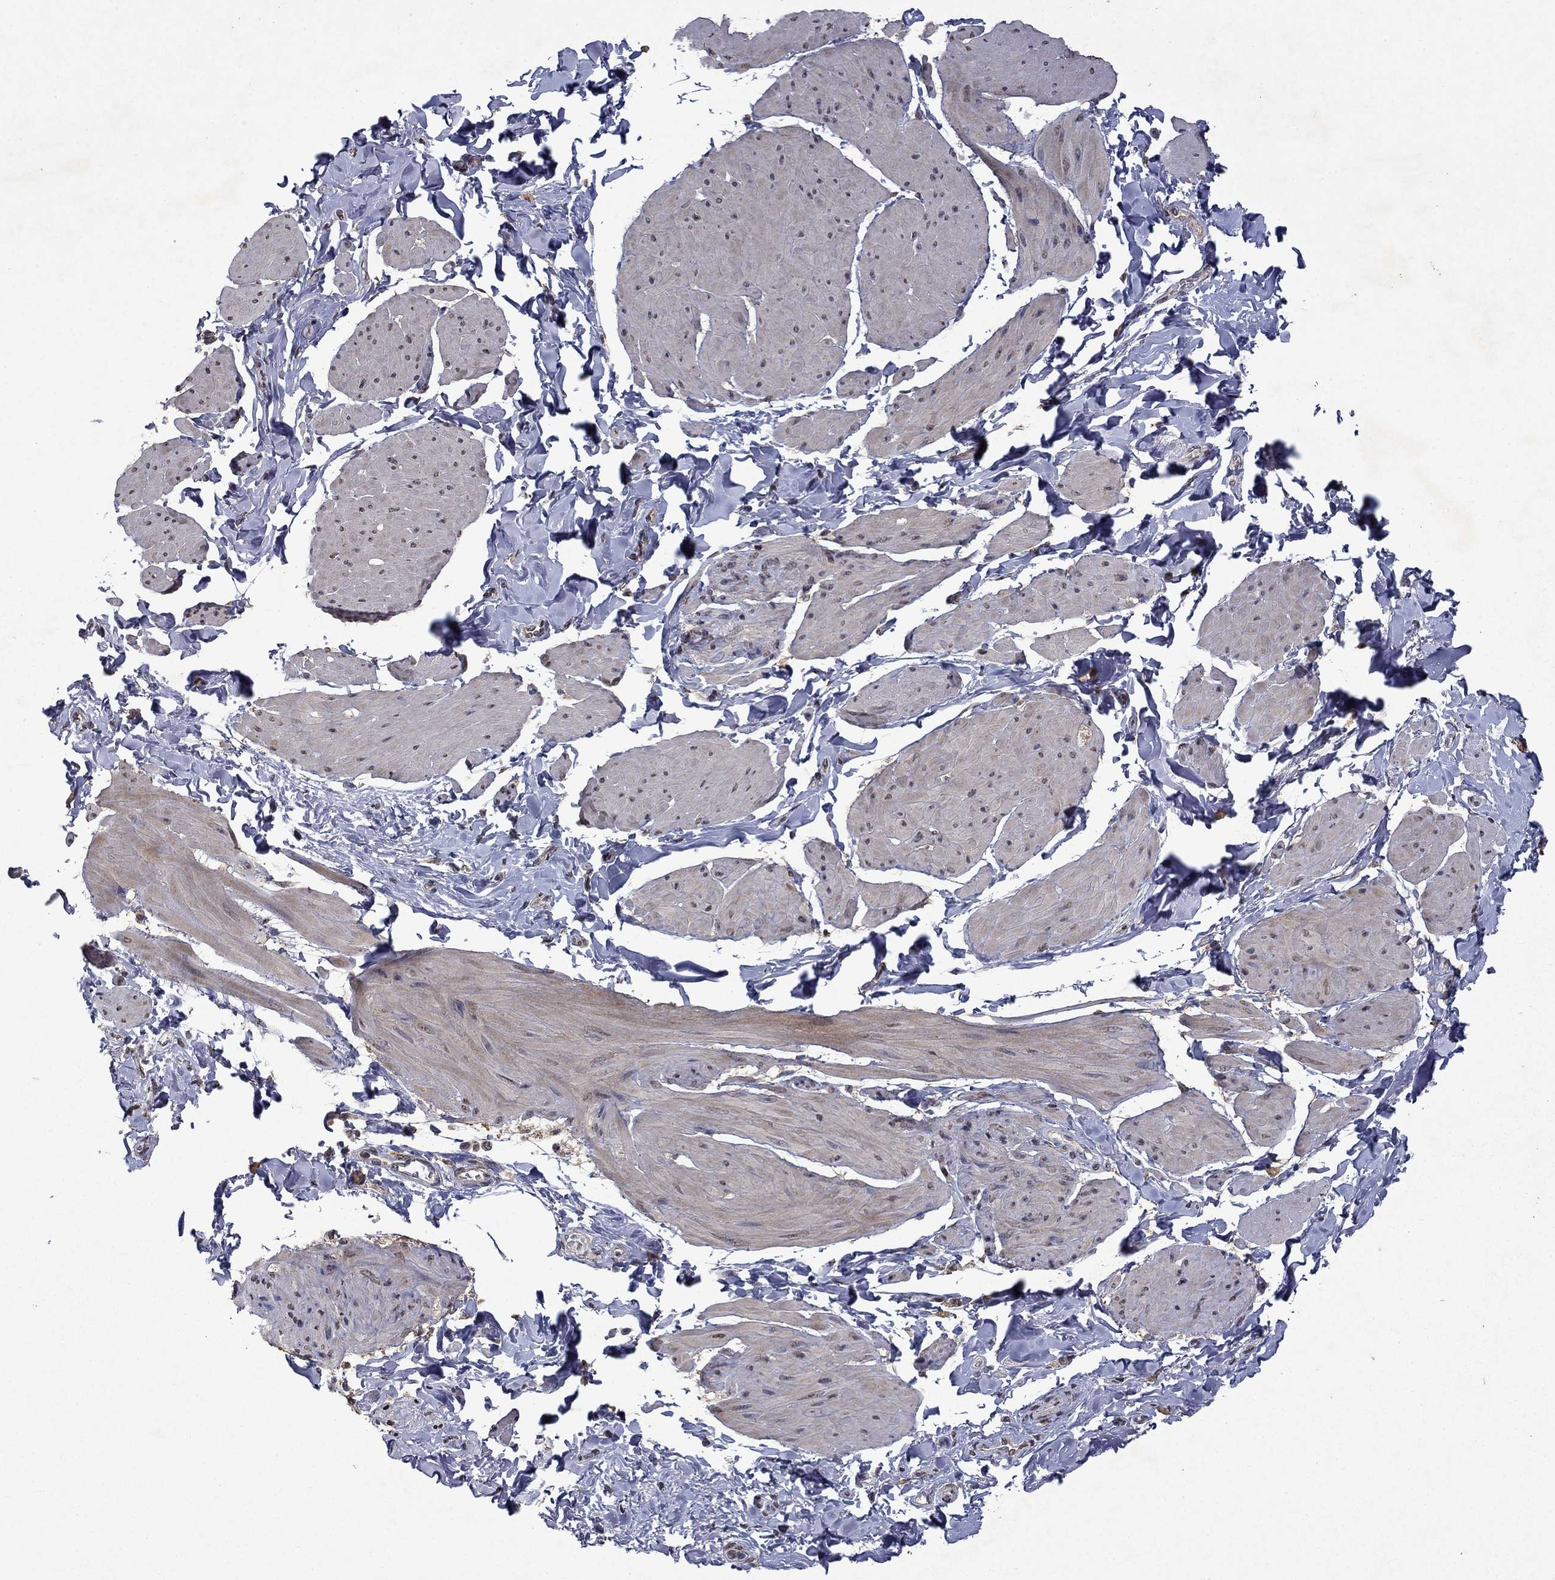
{"staining": {"intensity": "weak", "quantity": "25%-75%", "location": "cytoplasmic/membranous,nuclear"}, "tissue": "smooth muscle", "cell_type": "Smooth muscle cells", "image_type": "normal", "snomed": [{"axis": "morphology", "description": "Normal tissue, NOS"}, {"axis": "topography", "description": "Adipose tissue"}, {"axis": "topography", "description": "Smooth muscle"}, {"axis": "topography", "description": "Peripheral nerve tissue"}], "caption": "Protein analysis of normal smooth muscle reveals weak cytoplasmic/membranous,nuclear positivity in approximately 25%-75% of smooth muscle cells. (DAB = brown stain, brightfield microscopy at high magnification).", "gene": "TTC38", "patient": {"sex": "male", "age": 83}}